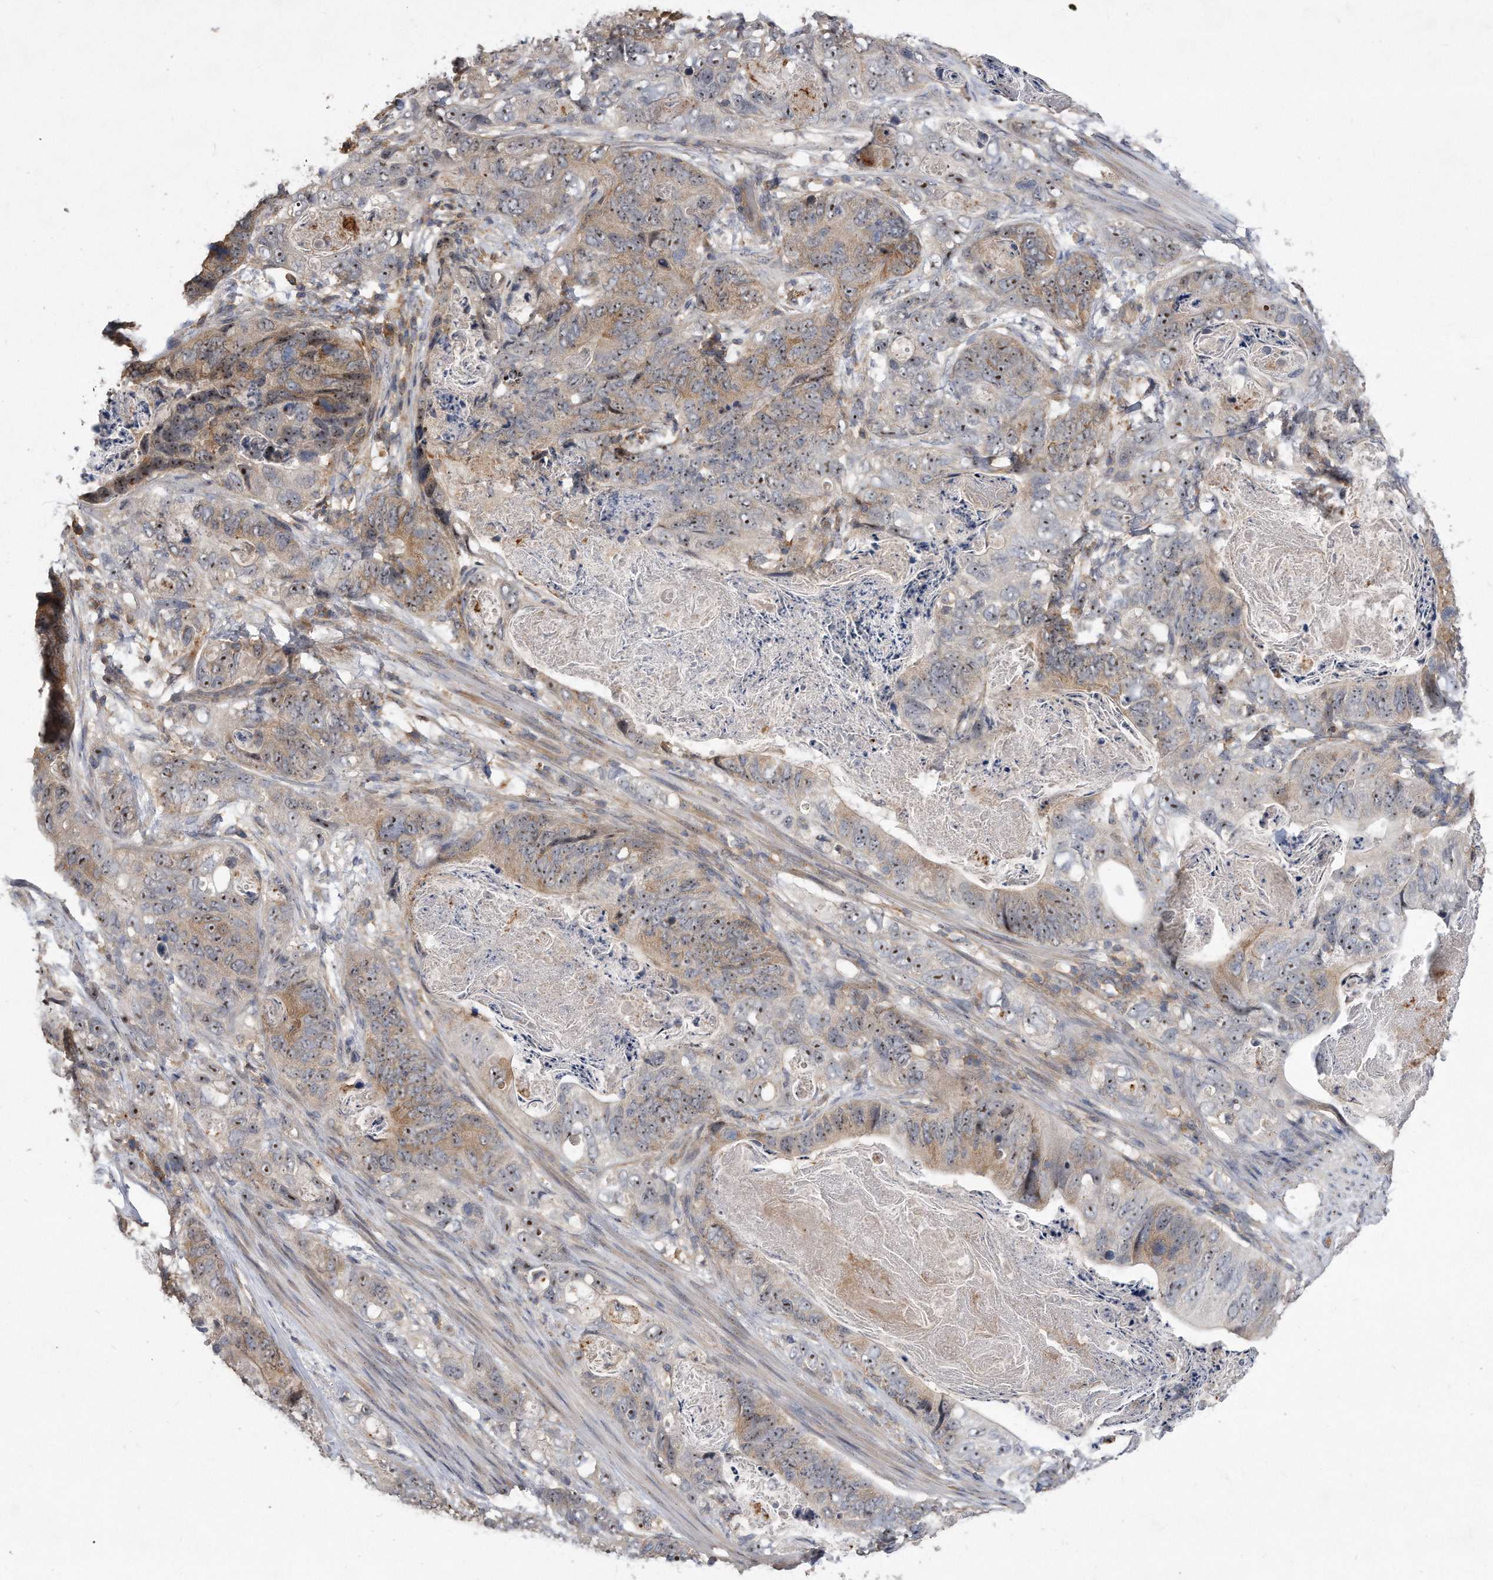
{"staining": {"intensity": "moderate", "quantity": ">75%", "location": "cytoplasmic/membranous,nuclear"}, "tissue": "stomach cancer", "cell_type": "Tumor cells", "image_type": "cancer", "snomed": [{"axis": "morphology", "description": "Normal tissue, NOS"}, {"axis": "morphology", "description": "Adenocarcinoma, NOS"}, {"axis": "topography", "description": "Stomach"}], "caption": "This micrograph demonstrates stomach cancer stained with IHC to label a protein in brown. The cytoplasmic/membranous and nuclear of tumor cells show moderate positivity for the protein. Nuclei are counter-stained blue.", "gene": "PGBD2", "patient": {"sex": "female", "age": 89}}